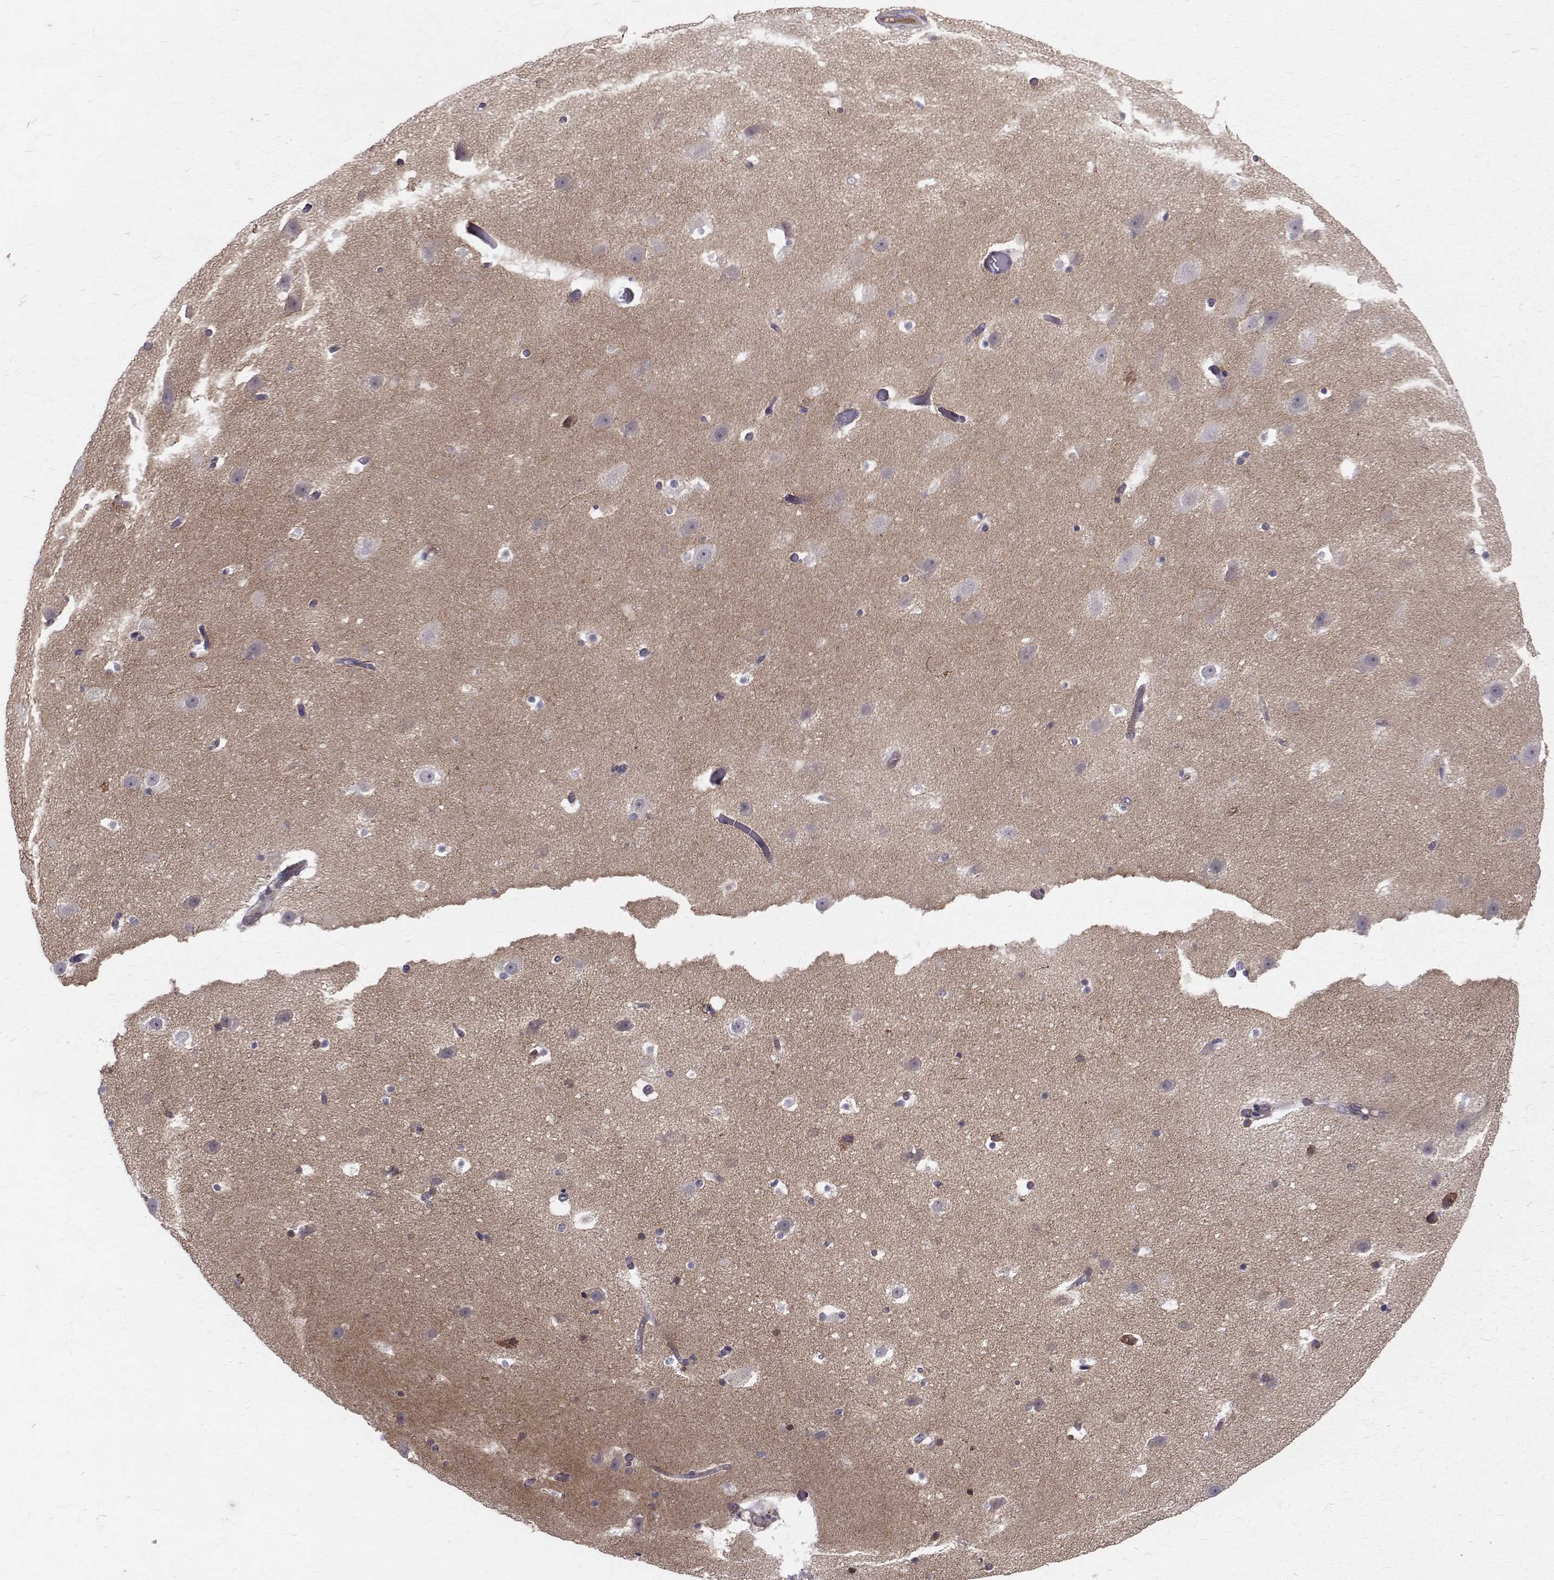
{"staining": {"intensity": "negative", "quantity": "none", "location": "none"}, "tissue": "hippocampus", "cell_type": "Glial cells", "image_type": "normal", "snomed": [{"axis": "morphology", "description": "Normal tissue, NOS"}, {"axis": "topography", "description": "Hippocampus"}], "caption": "The histopathology image displays no significant staining in glial cells of hippocampus. (Stains: DAB (3,3'-diaminobenzidine) immunohistochemistry with hematoxylin counter stain, Microscopy: brightfield microscopy at high magnification).", "gene": "ARFGAP1", "patient": {"sex": "male", "age": 26}}